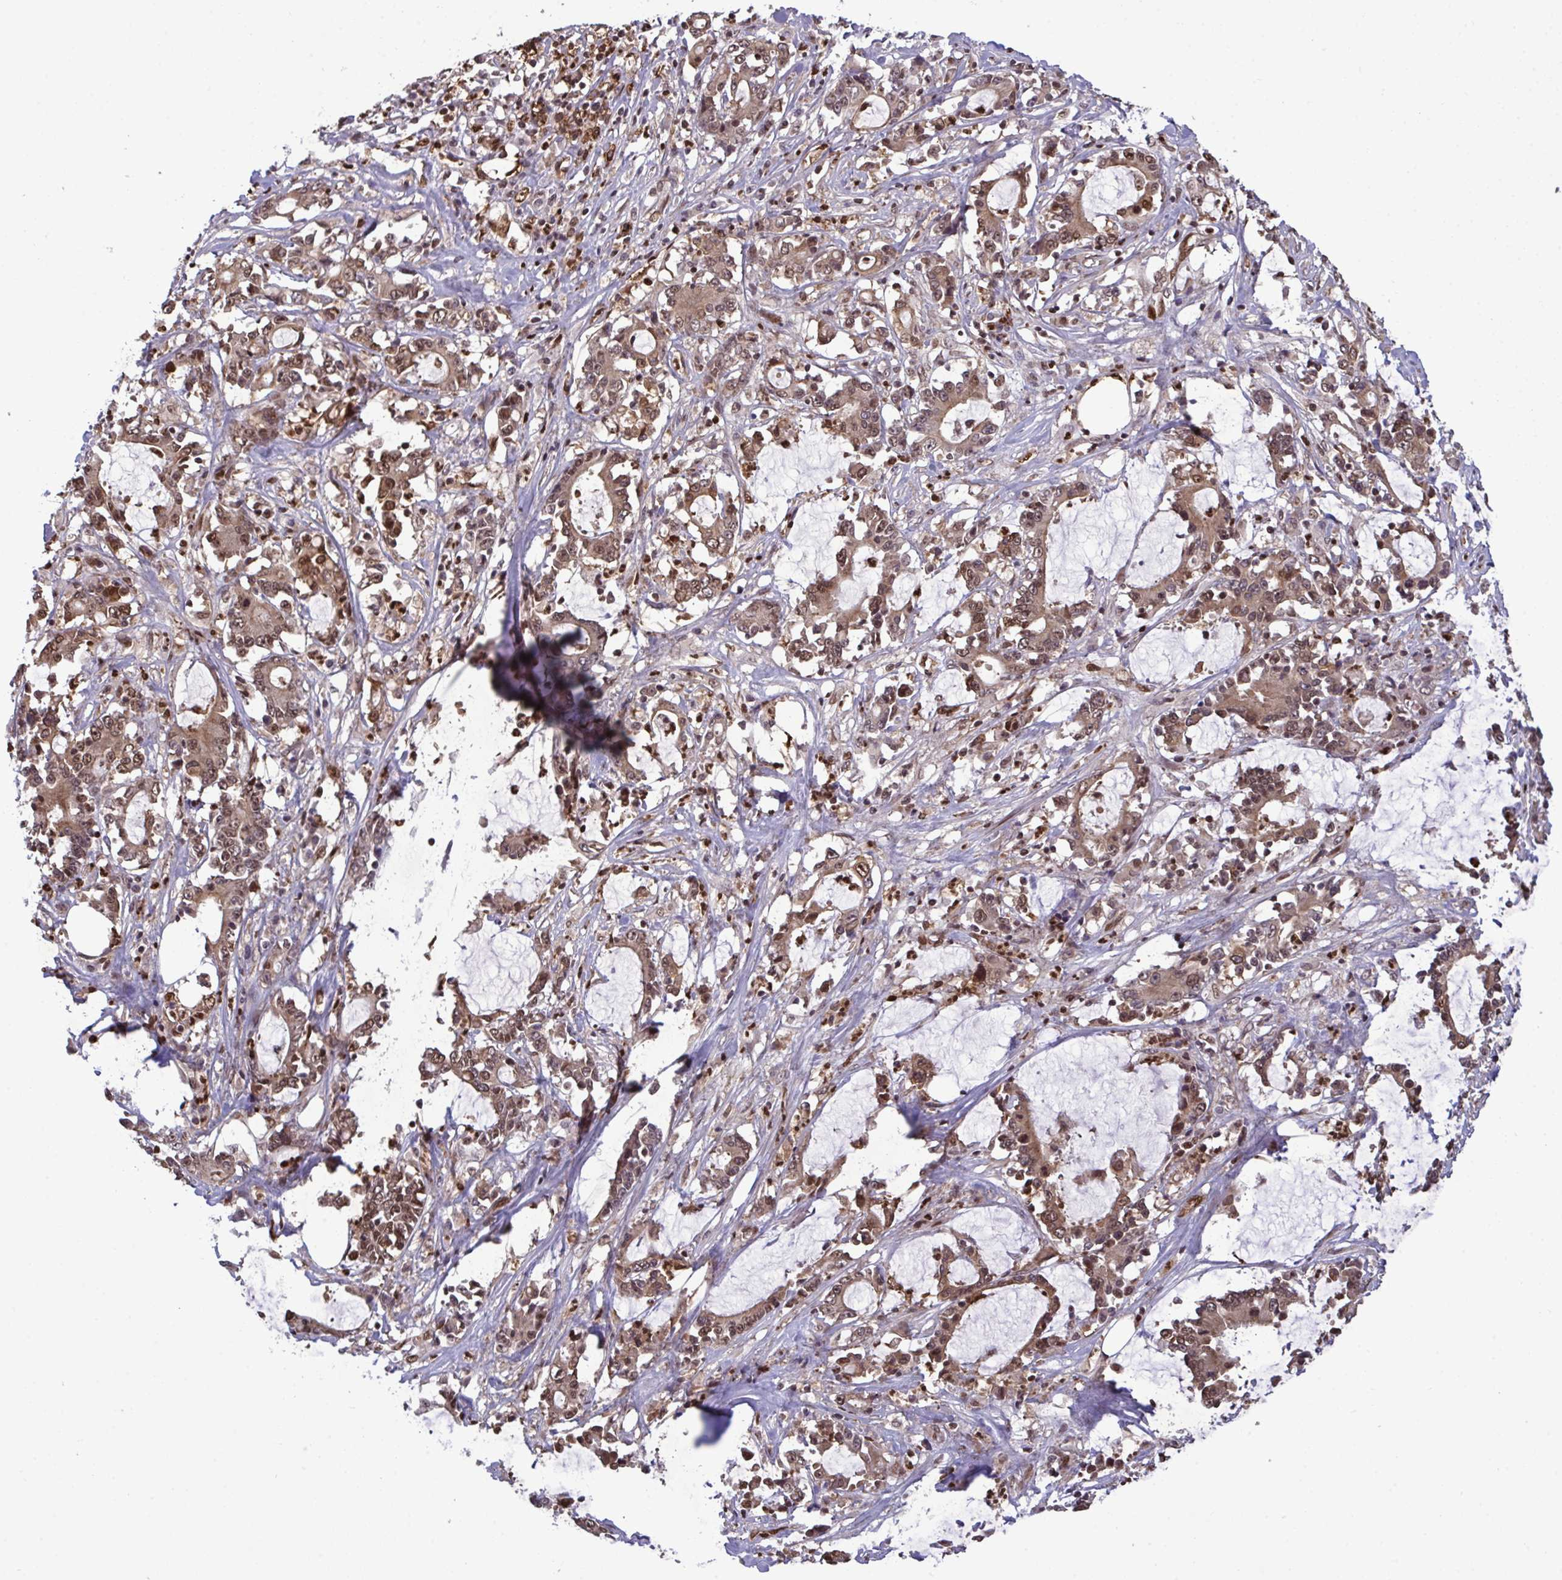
{"staining": {"intensity": "moderate", "quantity": ">75%", "location": "nuclear"}, "tissue": "stomach cancer", "cell_type": "Tumor cells", "image_type": "cancer", "snomed": [{"axis": "morphology", "description": "Adenocarcinoma, NOS"}, {"axis": "topography", "description": "Stomach, upper"}], "caption": "Immunohistochemical staining of human stomach cancer exhibits medium levels of moderate nuclear protein staining in approximately >75% of tumor cells.", "gene": "UXT", "patient": {"sex": "male", "age": 68}}